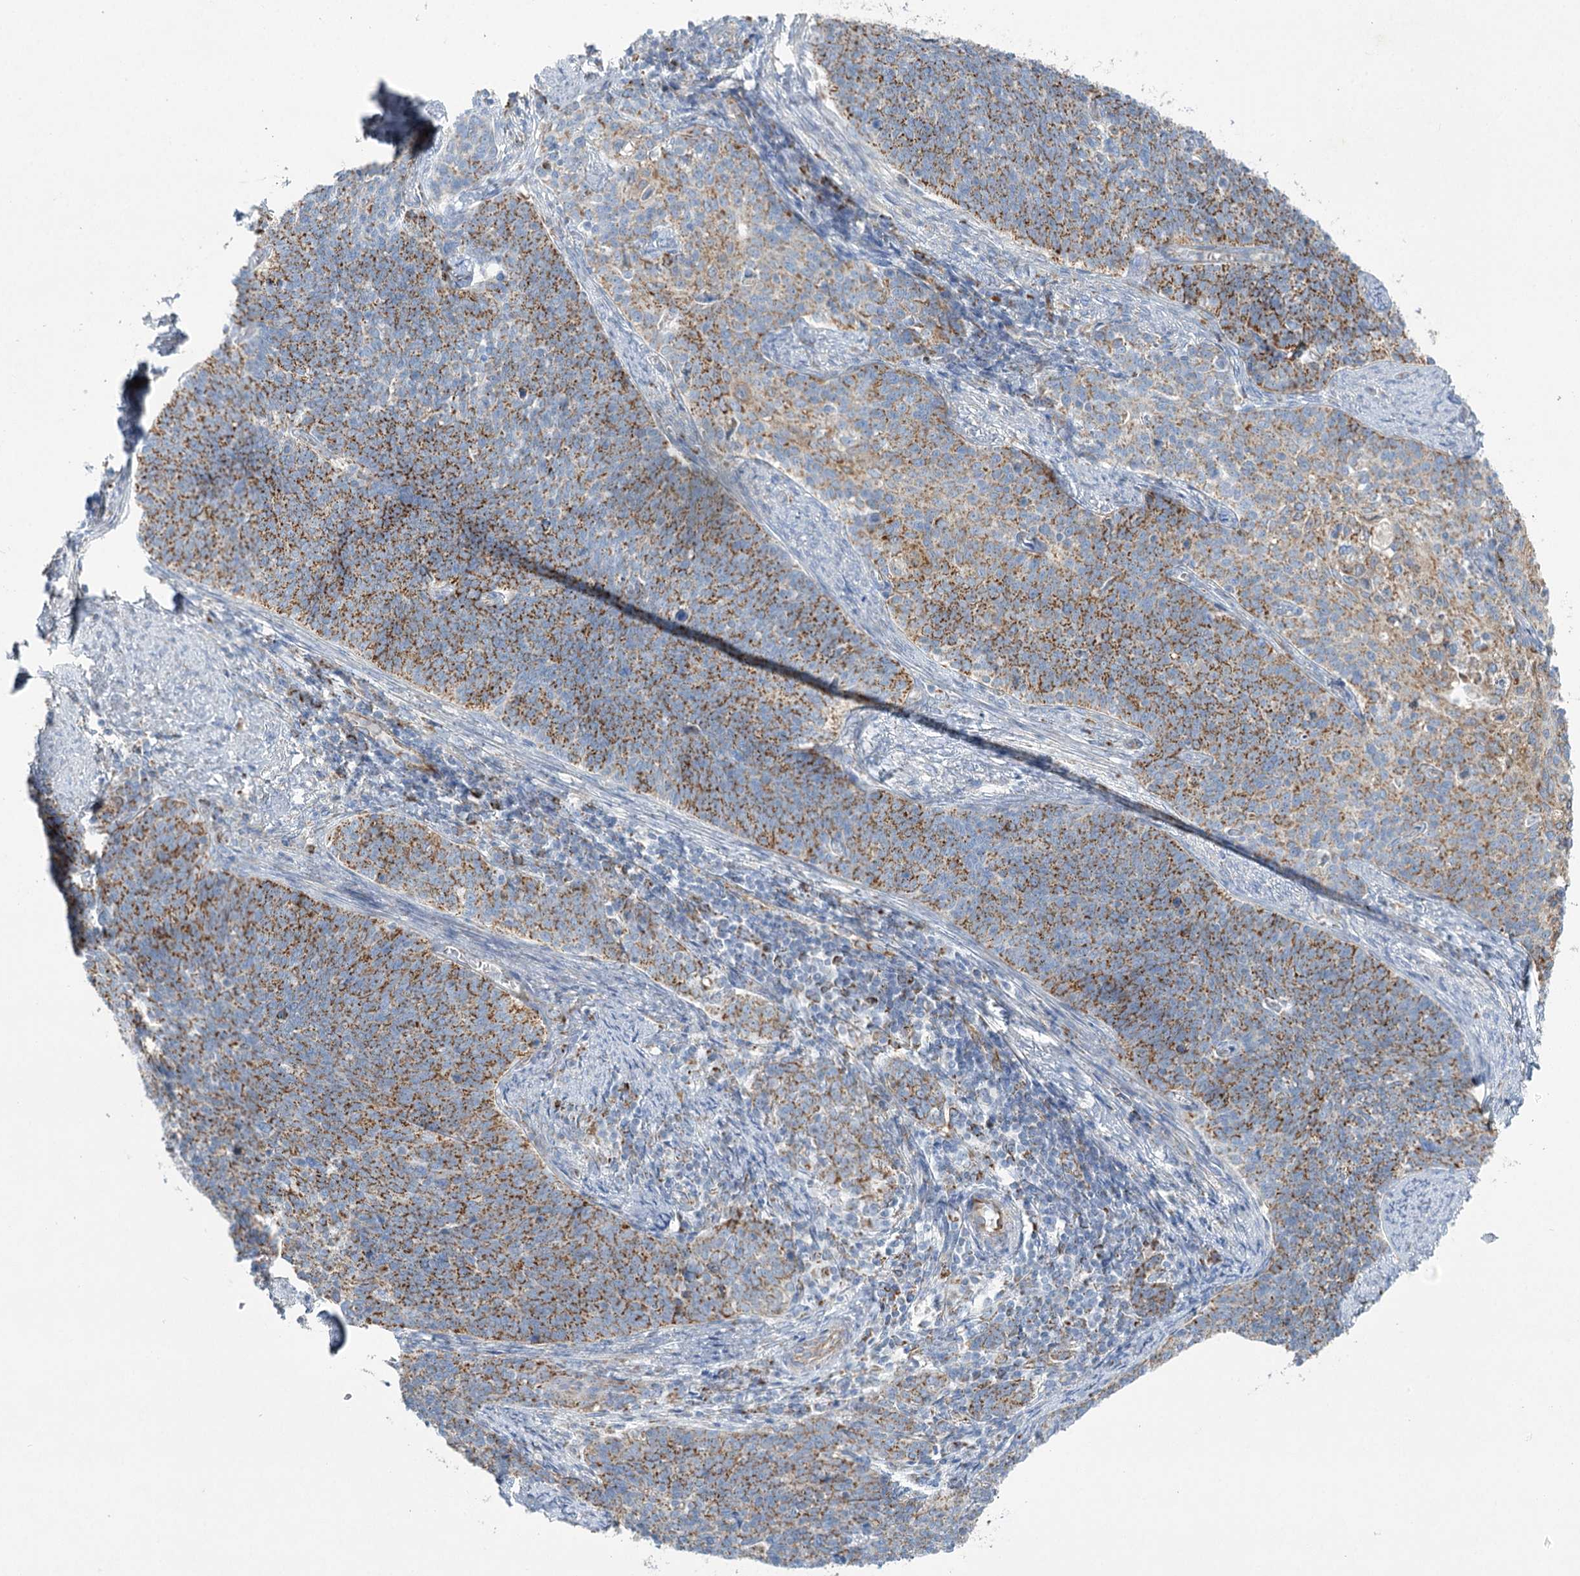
{"staining": {"intensity": "moderate", "quantity": ">75%", "location": "cytoplasmic/membranous"}, "tissue": "cervical cancer", "cell_type": "Tumor cells", "image_type": "cancer", "snomed": [{"axis": "morphology", "description": "Squamous cell carcinoma, NOS"}, {"axis": "topography", "description": "Cervix"}], "caption": "Human cervical cancer (squamous cell carcinoma) stained for a protein (brown) shows moderate cytoplasmic/membranous positive expression in about >75% of tumor cells.", "gene": "DHTKD1", "patient": {"sex": "female", "age": 39}}